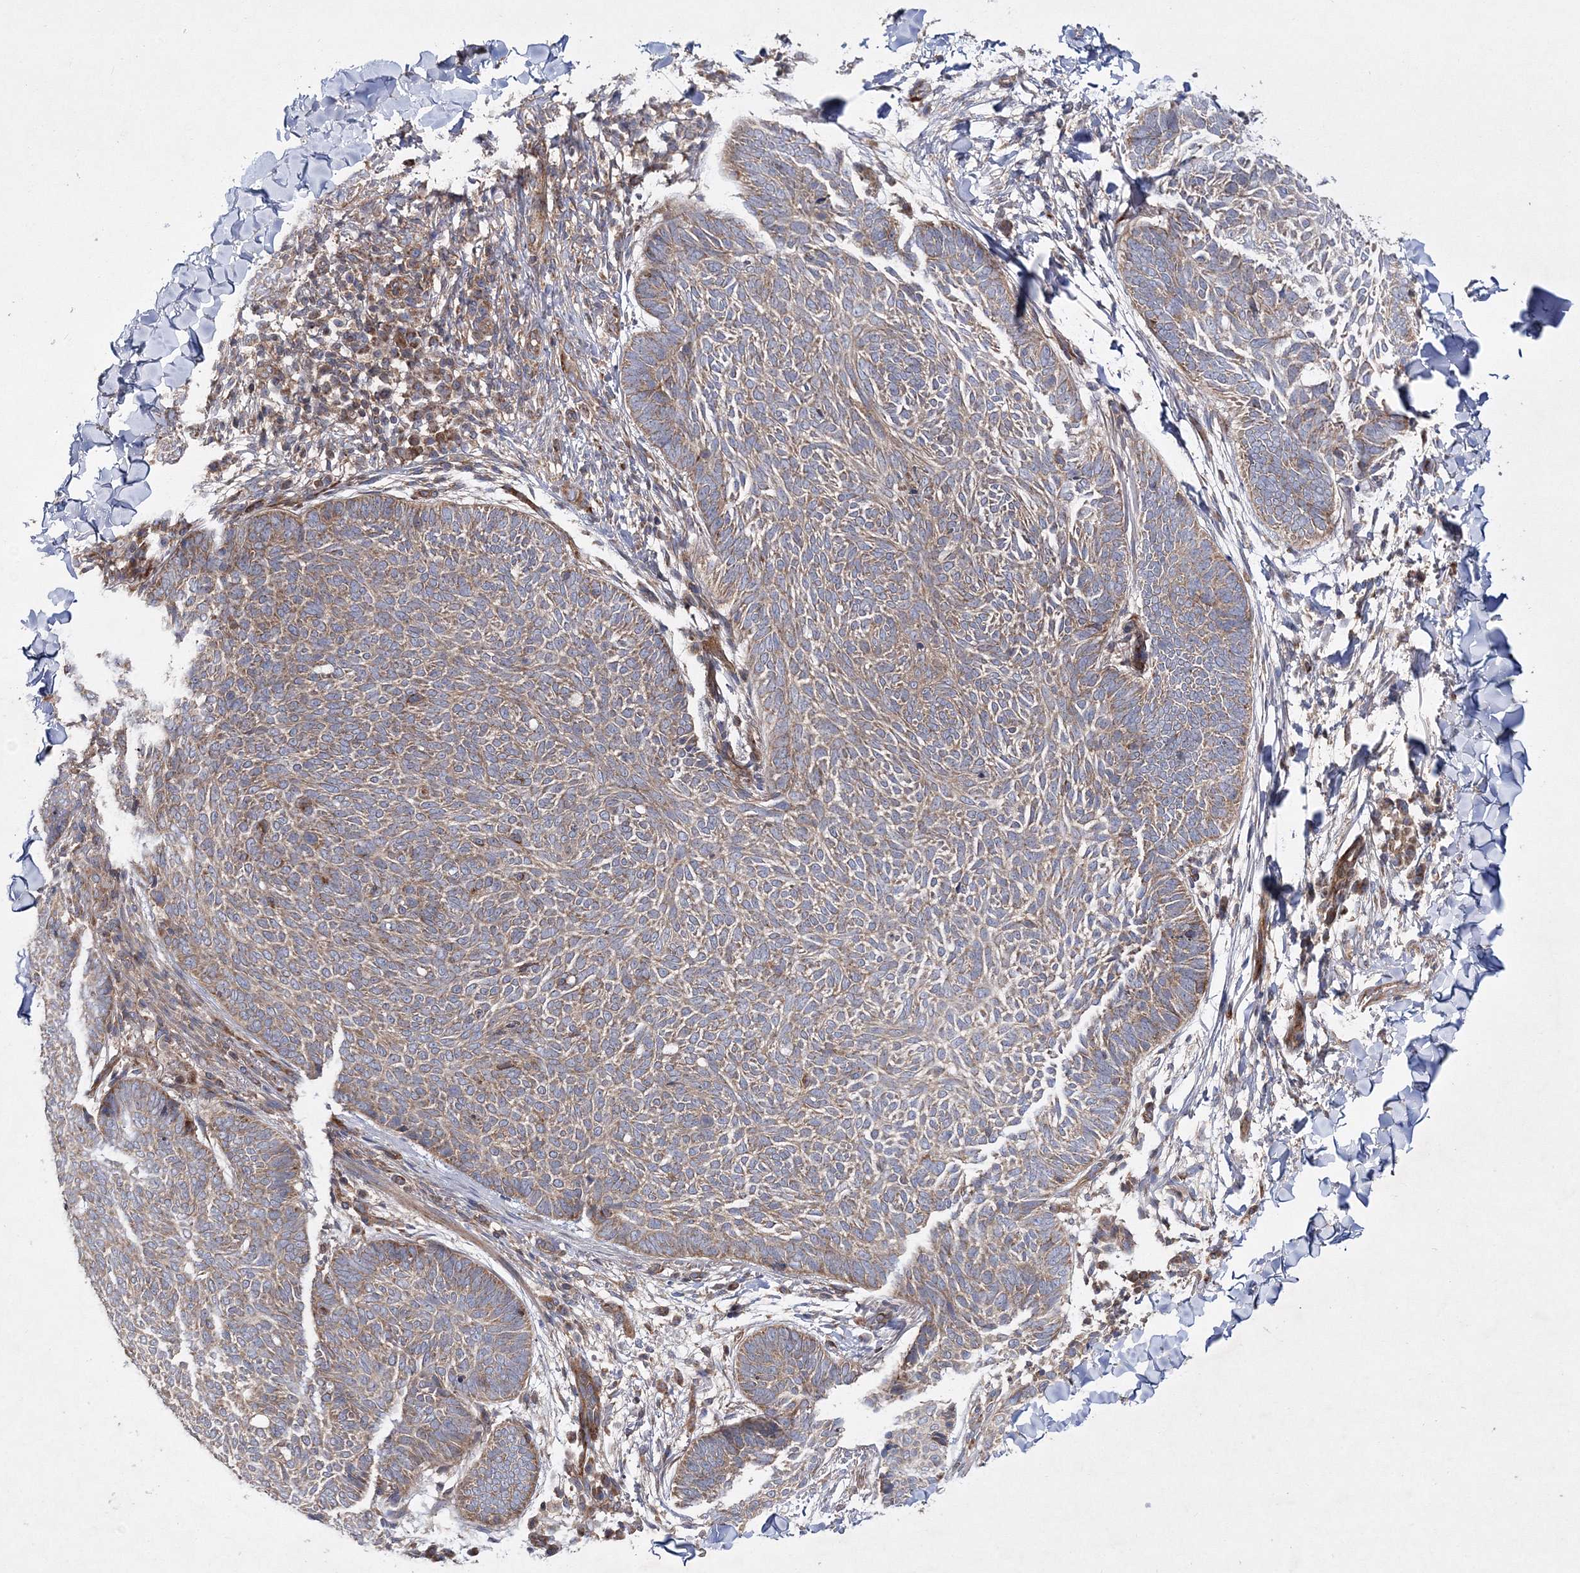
{"staining": {"intensity": "weak", "quantity": "25%-75%", "location": "cytoplasmic/membranous"}, "tissue": "skin cancer", "cell_type": "Tumor cells", "image_type": "cancer", "snomed": [{"axis": "morphology", "description": "Normal tissue, NOS"}, {"axis": "morphology", "description": "Basal cell carcinoma"}, {"axis": "topography", "description": "Skin"}], "caption": "DAB immunohistochemical staining of human skin cancer (basal cell carcinoma) reveals weak cytoplasmic/membranous protein staining in about 25%-75% of tumor cells. Using DAB (brown) and hematoxylin (blue) stains, captured at high magnification using brightfield microscopy.", "gene": "DNAJC13", "patient": {"sex": "male", "age": 50}}